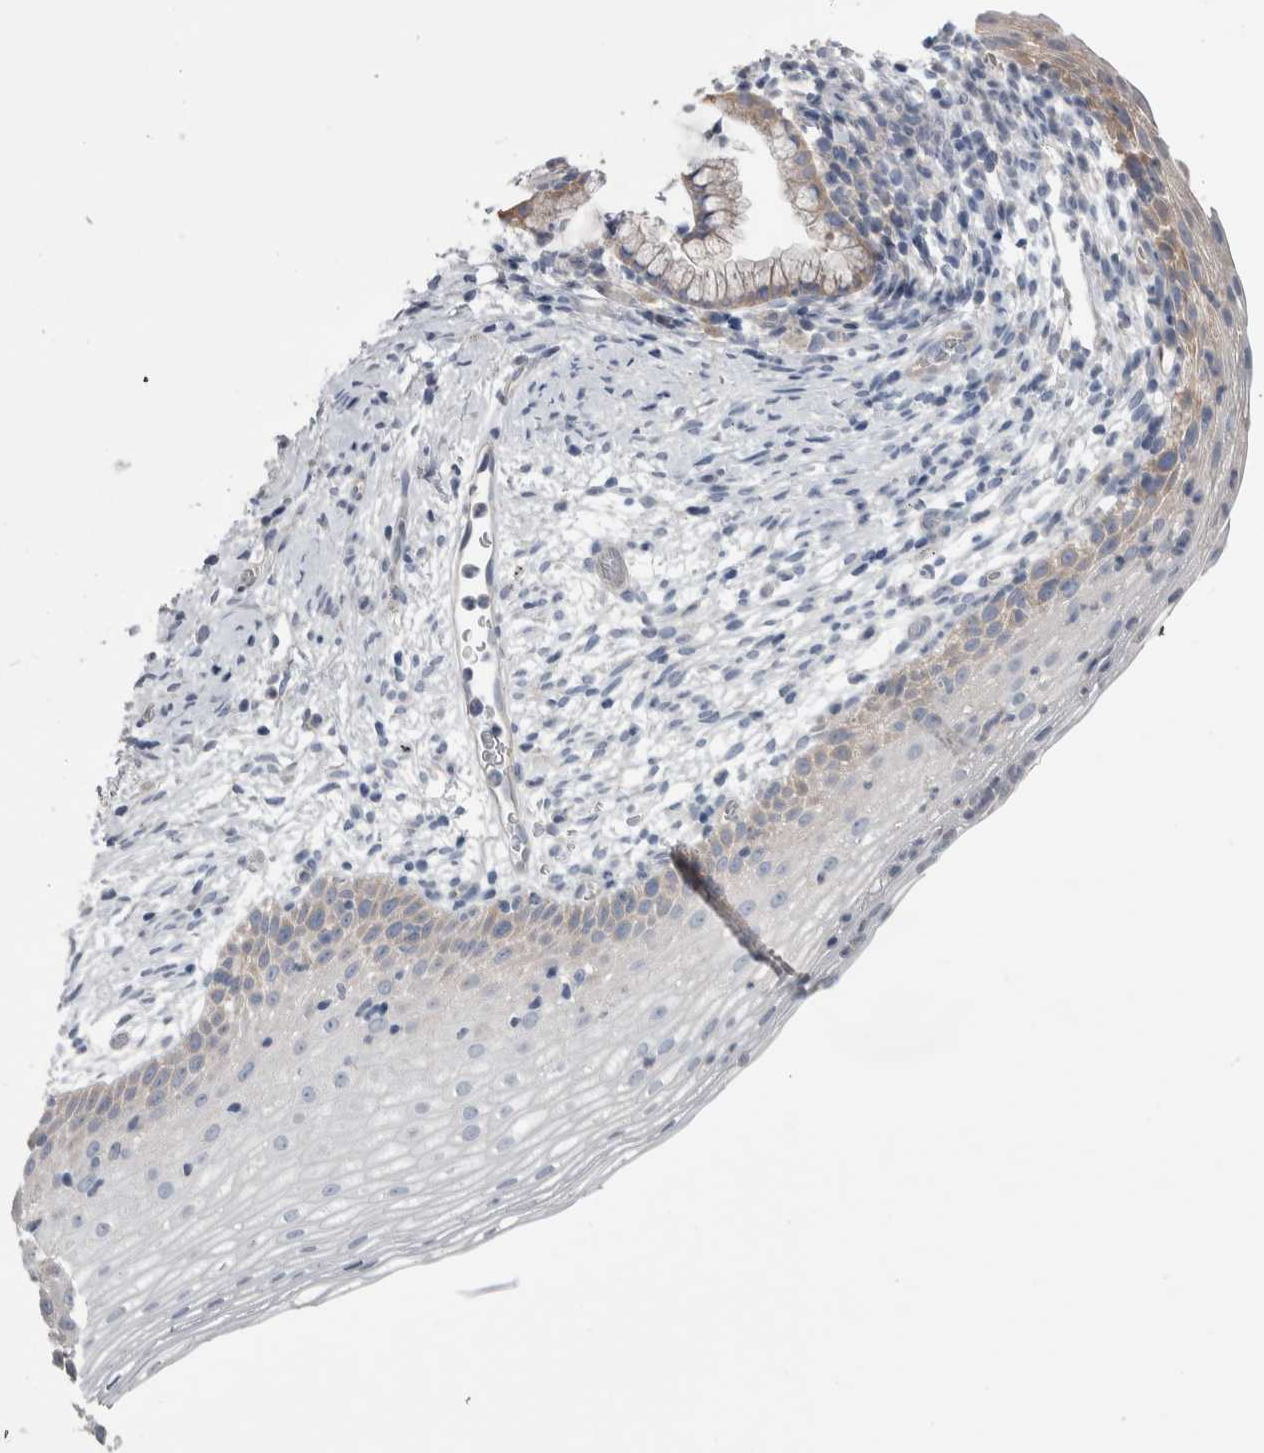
{"staining": {"intensity": "weak", "quantity": ">75%", "location": "cytoplasmic/membranous"}, "tissue": "cervix", "cell_type": "Glandular cells", "image_type": "normal", "snomed": [{"axis": "morphology", "description": "Normal tissue, NOS"}, {"axis": "topography", "description": "Cervix"}], "caption": "DAB immunohistochemical staining of benign cervix reveals weak cytoplasmic/membranous protein positivity in about >75% of glandular cells. The staining is performed using DAB brown chromogen to label protein expression. The nuclei are counter-stained blue using hematoxylin.", "gene": "GPHN", "patient": {"sex": "female", "age": 72}}